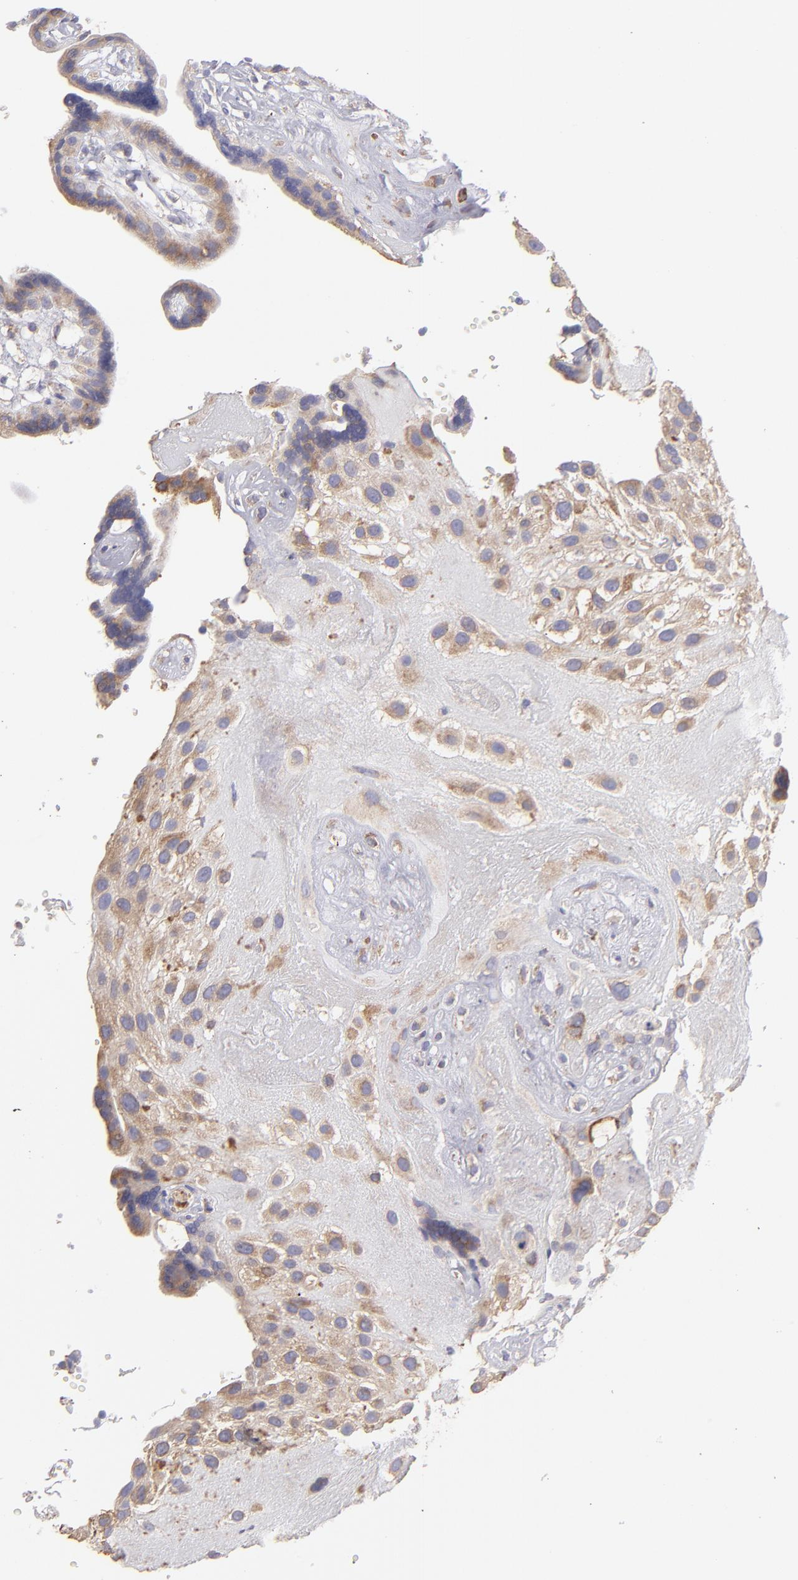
{"staining": {"intensity": "moderate", "quantity": ">75%", "location": "cytoplasmic/membranous"}, "tissue": "placenta", "cell_type": "Decidual cells", "image_type": "normal", "snomed": [{"axis": "morphology", "description": "Normal tissue, NOS"}, {"axis": "topography", "description": "Placenta"}], "caption": "There is medium levels of moderate cytoplasmic/membranous positivity in decidual cells of benign placenta, as demonstrated by immunohistochemical staining (brown color).", "gene": "CALR", "patient": {"sex": "female", "age": 32}}